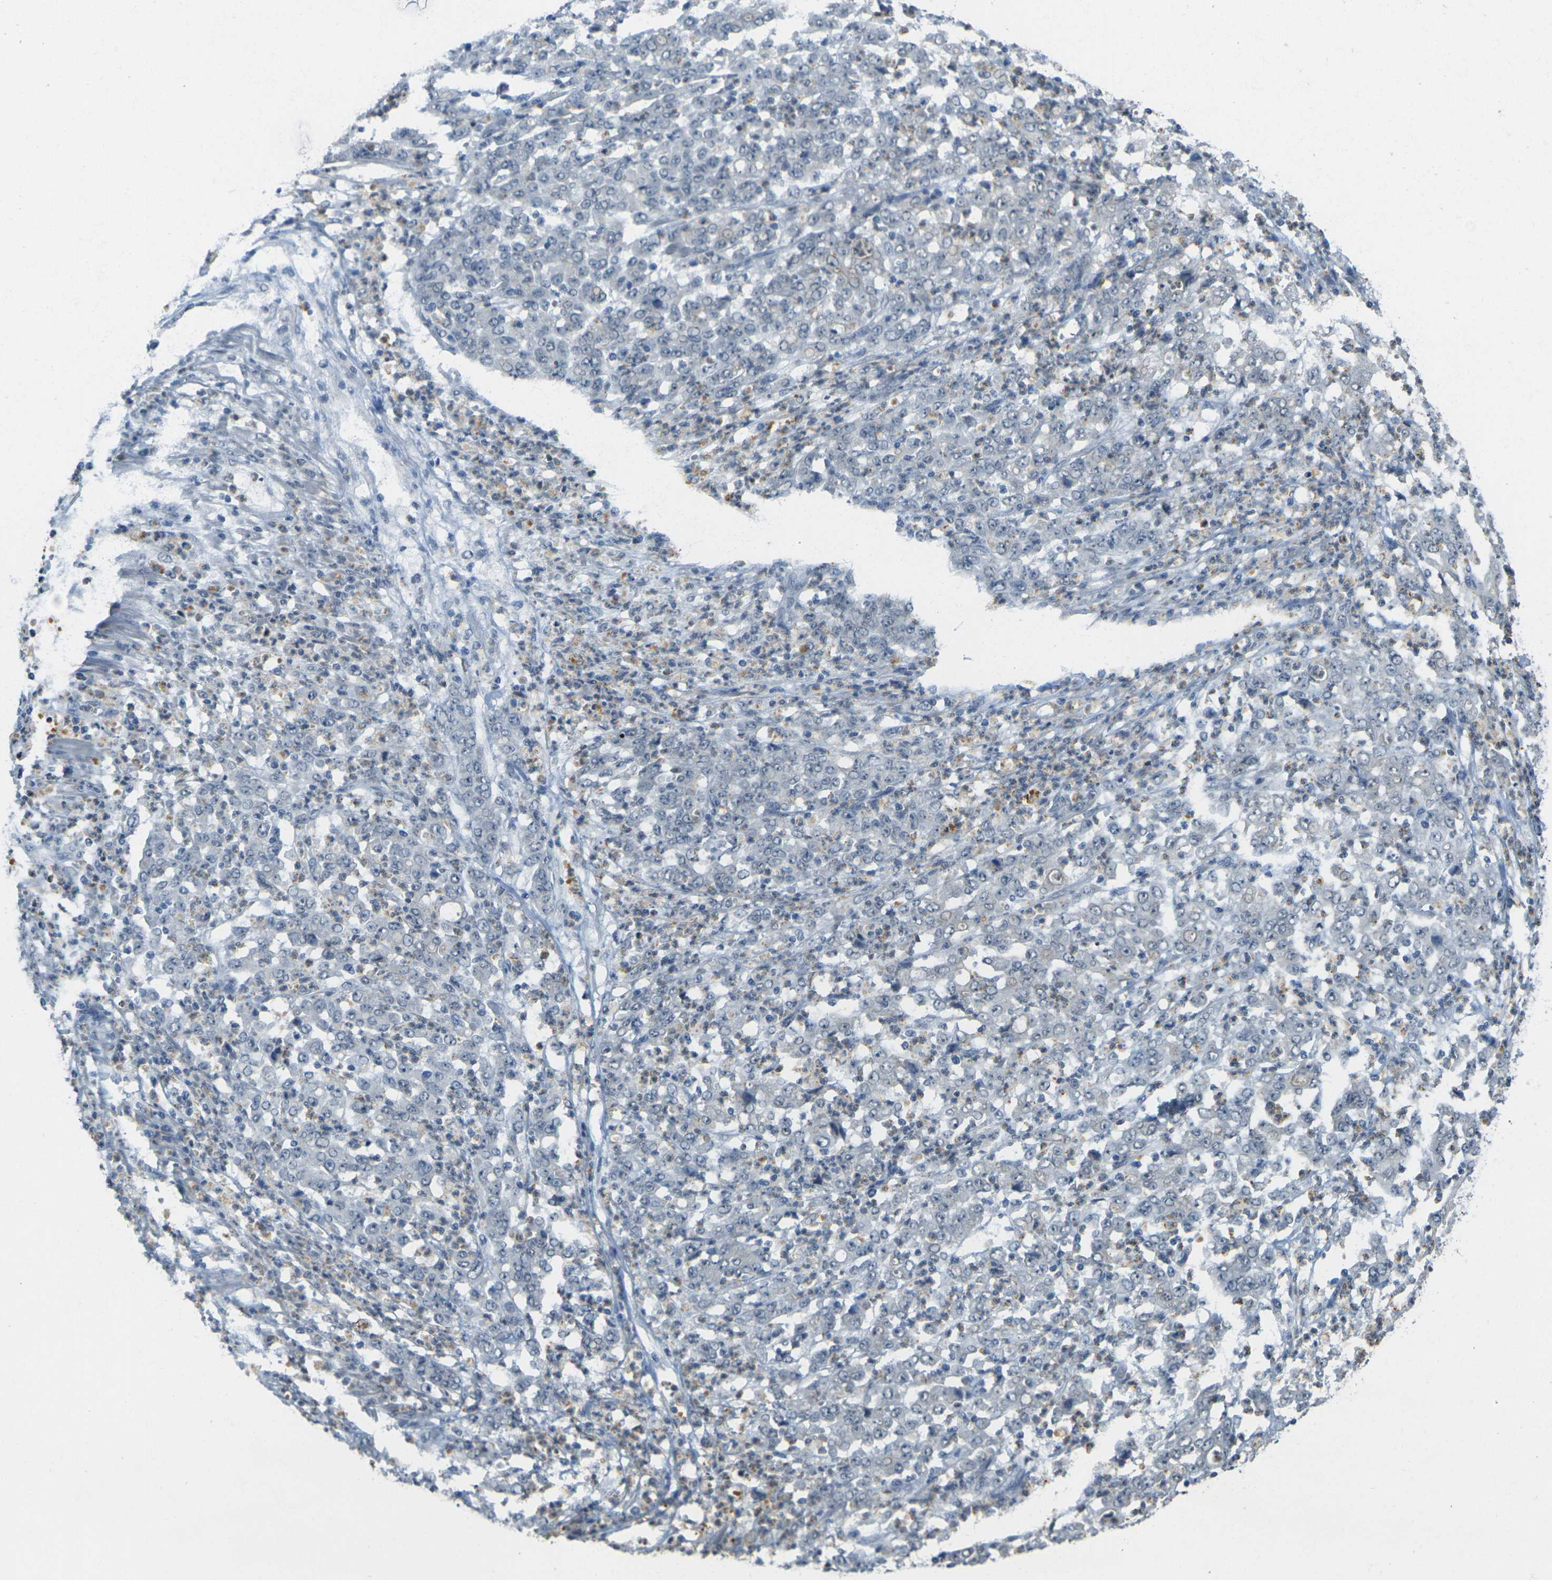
{"staining": {"intensity": "negative", "quantity": "none", "location": "none"}, "tissue": "stomach cancer", "cell_type": "Tumor cells", "image_type": "cancer", "snomed": [{"axis": "morphology", "description": "Adenocarcinoma, NOS"}, {"axis": "topography", "description": "Stomach, lower"}], "caption": "The photomicrograph displays no significant staining in tumor cells of adenocarcinoma (stomach).", "gene": "SPTBN2", "patient": {"sex": "female", "age": 71}}